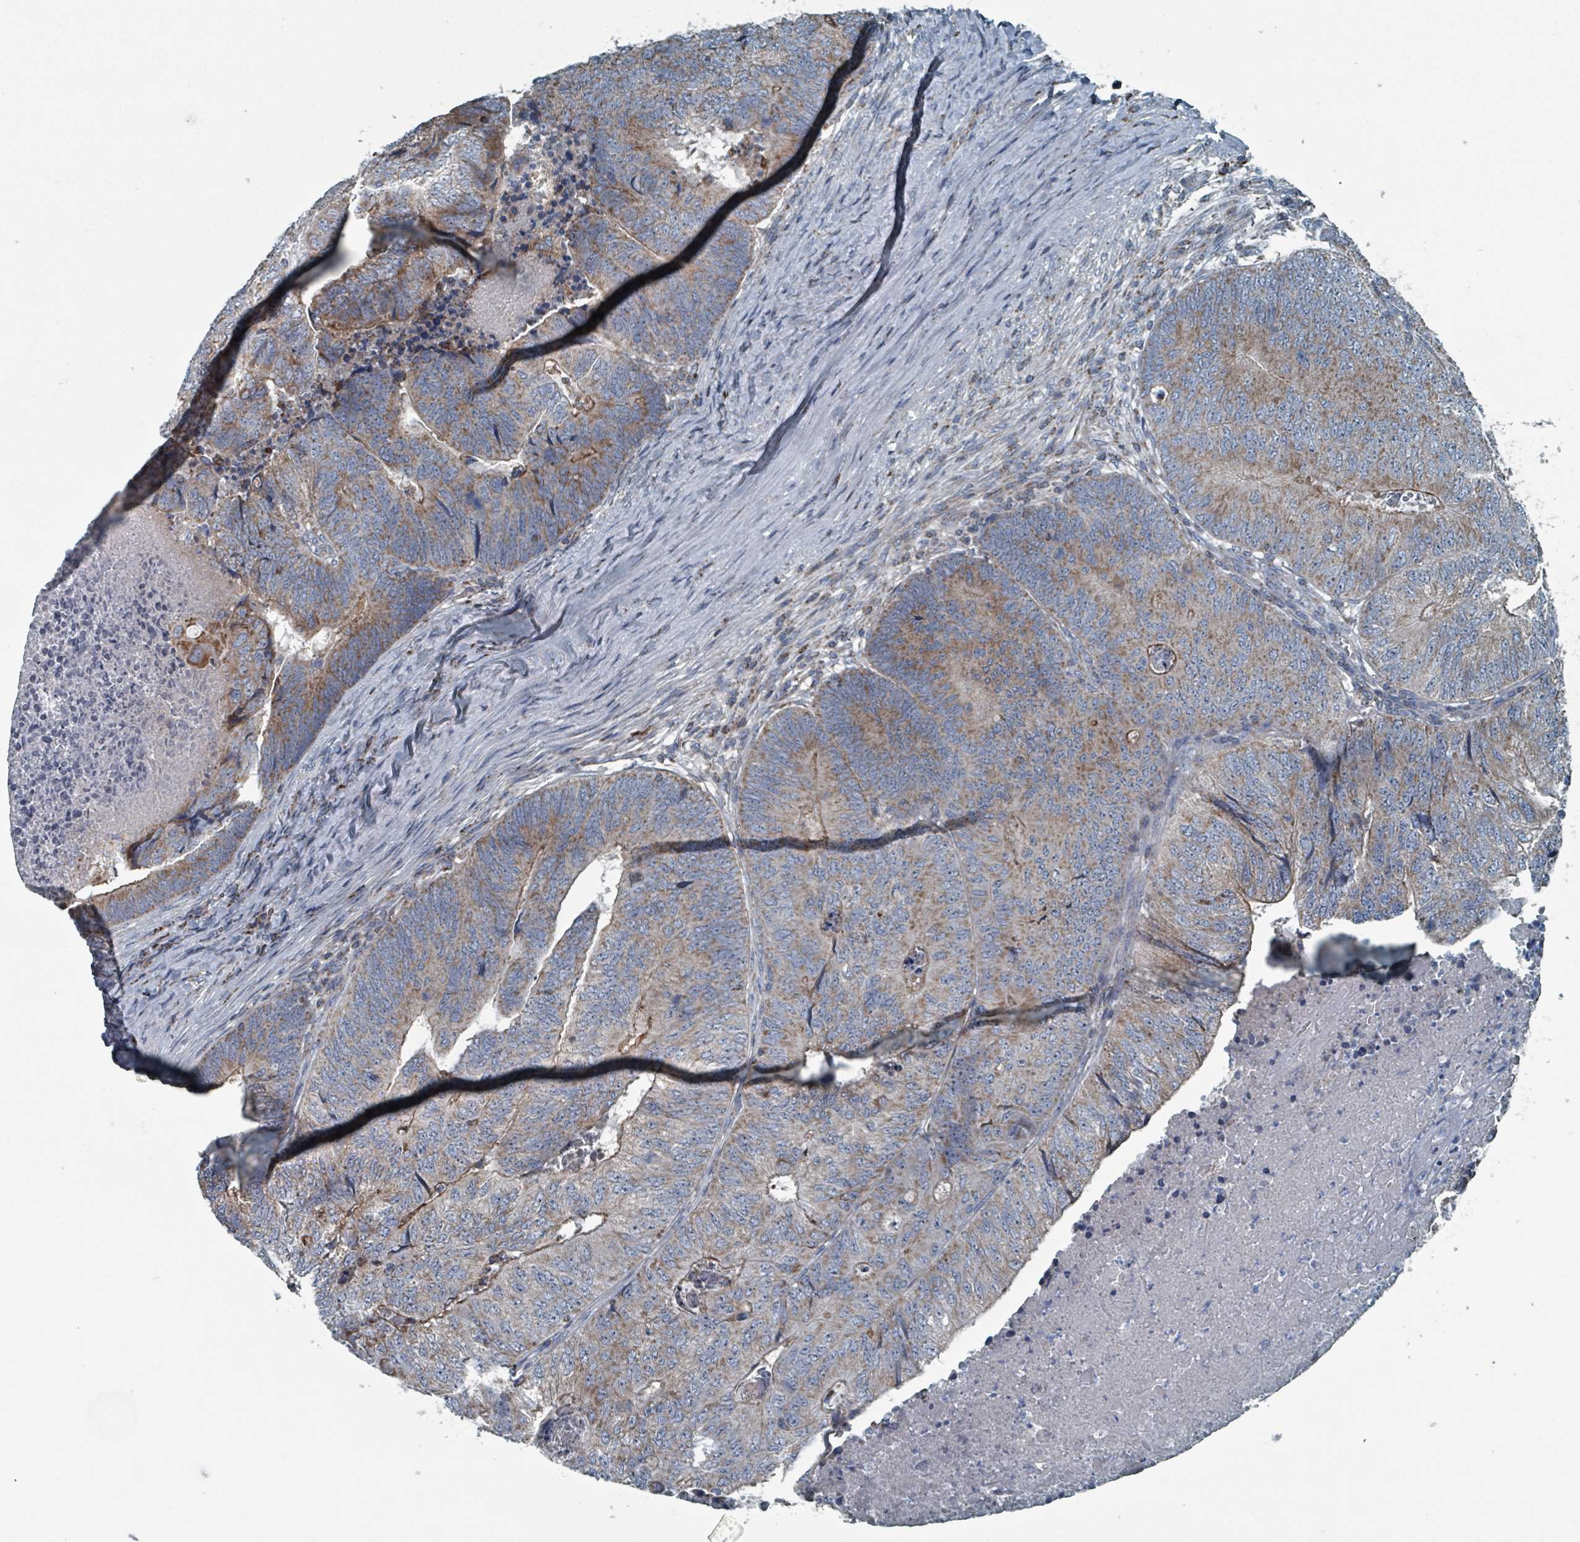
{"staining": {"intensity": "weak", "quantity": ">75%", "location": "cytoplasmic/membranous"}, "tissue": "colorectal cancer", "cell_type": "Tumor cells", "image_type": "cancer", "snomed": [{"axis": "morphology", "description": "Adenocarcinoma, NOS"}, {"axis": "topography", "description": "Colon"}], "caption": "Tumor cells exhibit low levels of weak cytoplasmic/membranous positivity in approximately >75% of cells in adenocarcinoma (colorectal).", "gene": "ABHD18", "patient": {"sex": "female", "age": 67}}